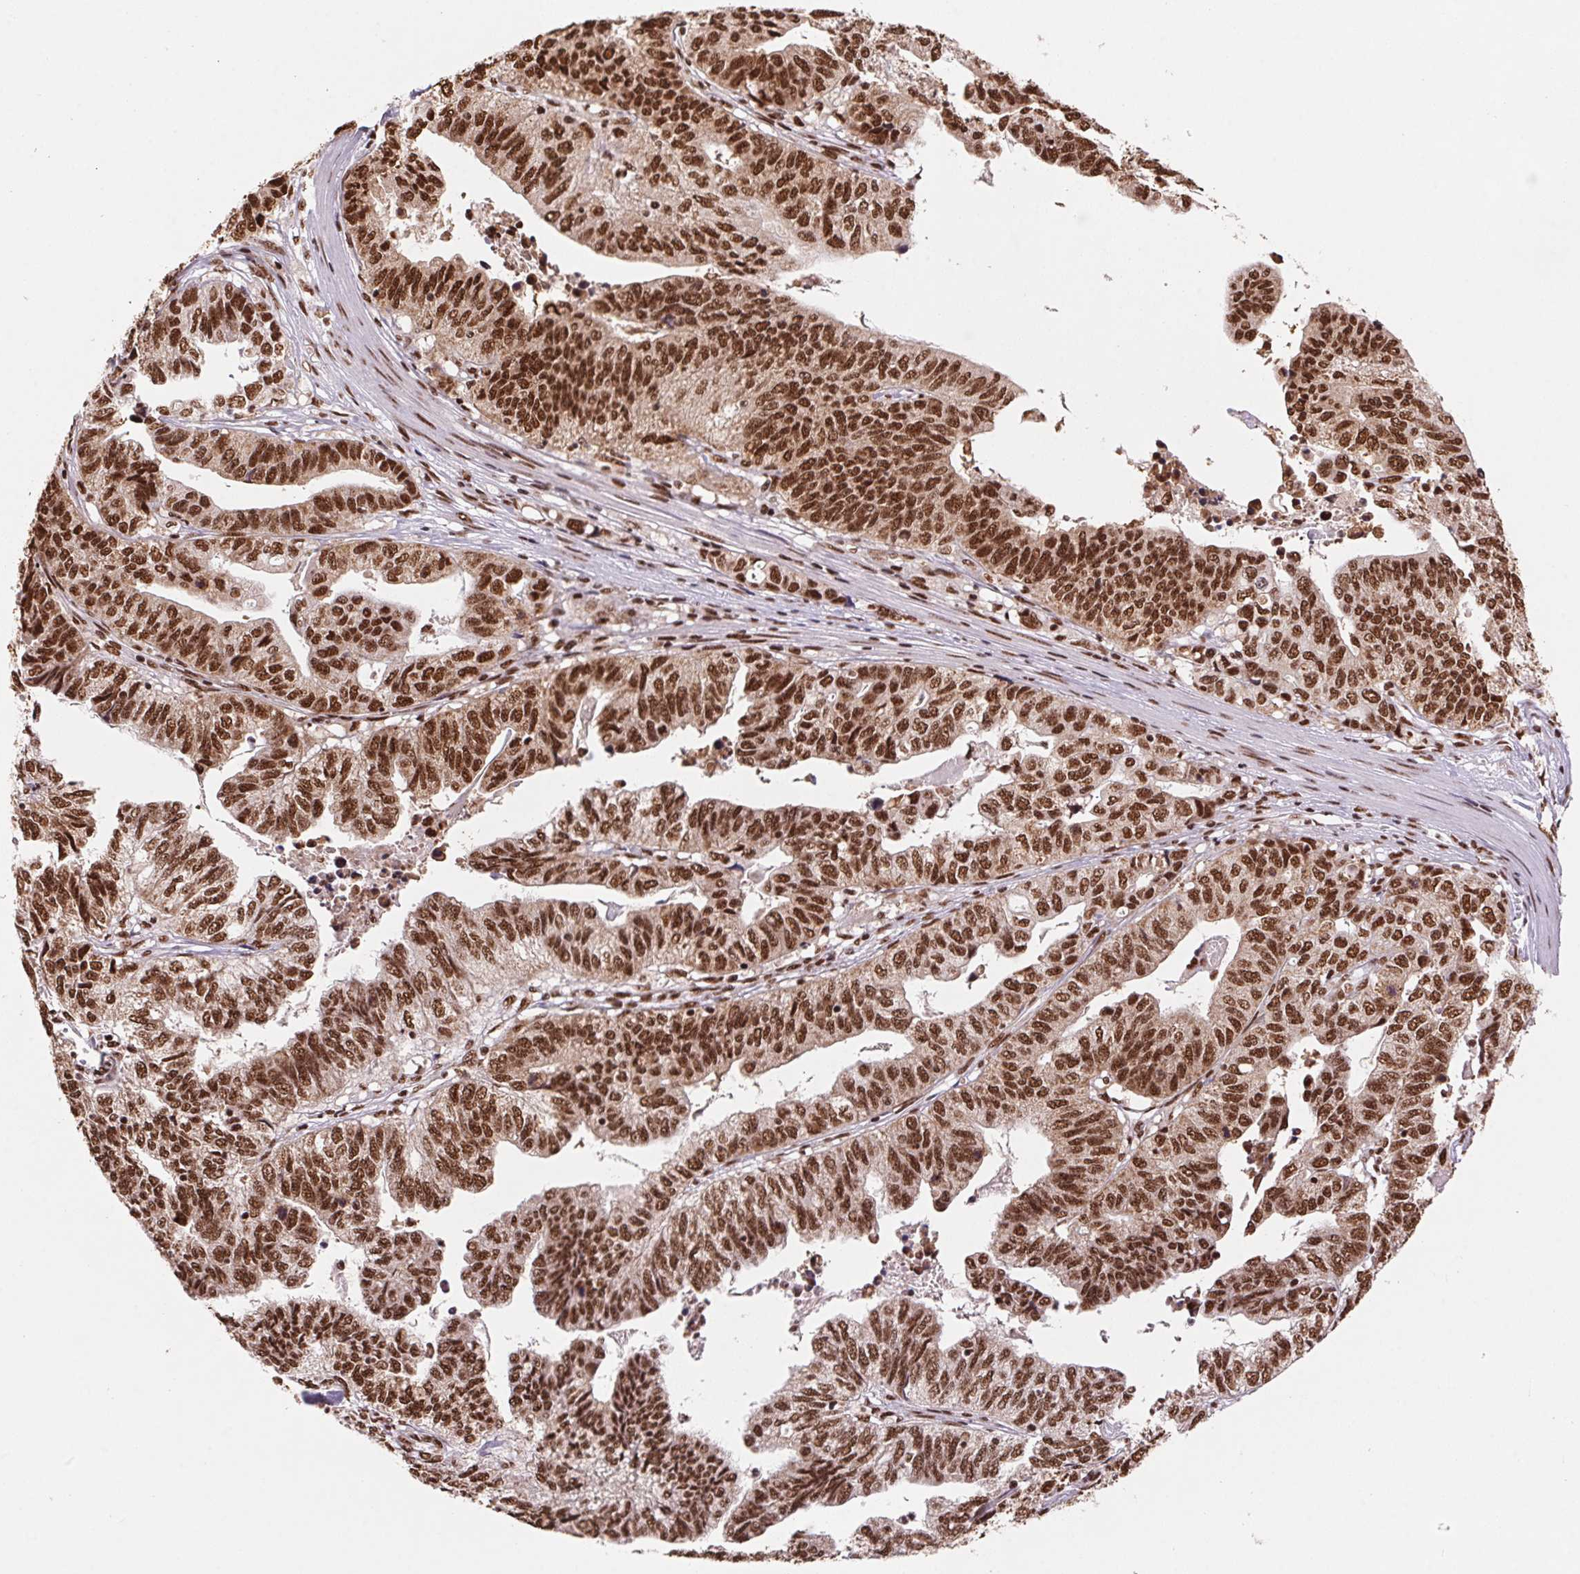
{"staining": {"intensity": "strong", "quantity": ">75%", "location": "nuclear"}, "tissue": "stomach cancer", "cell_type": "Tumor cells", "image_type": "cancer", "snomed": [{"axis": "morphology", "description": "Adenocarcinoma, NOS"}, {"axis": "topography", "description": "Stomach, upper"}], "caption": "A high amount of strong nuclear staining is identified in approximately >75% of tumor cells in stomach adenocarcinoma tissue.", "gene": "SNRPG", "patient": {"sex": "female", "age": 67}}